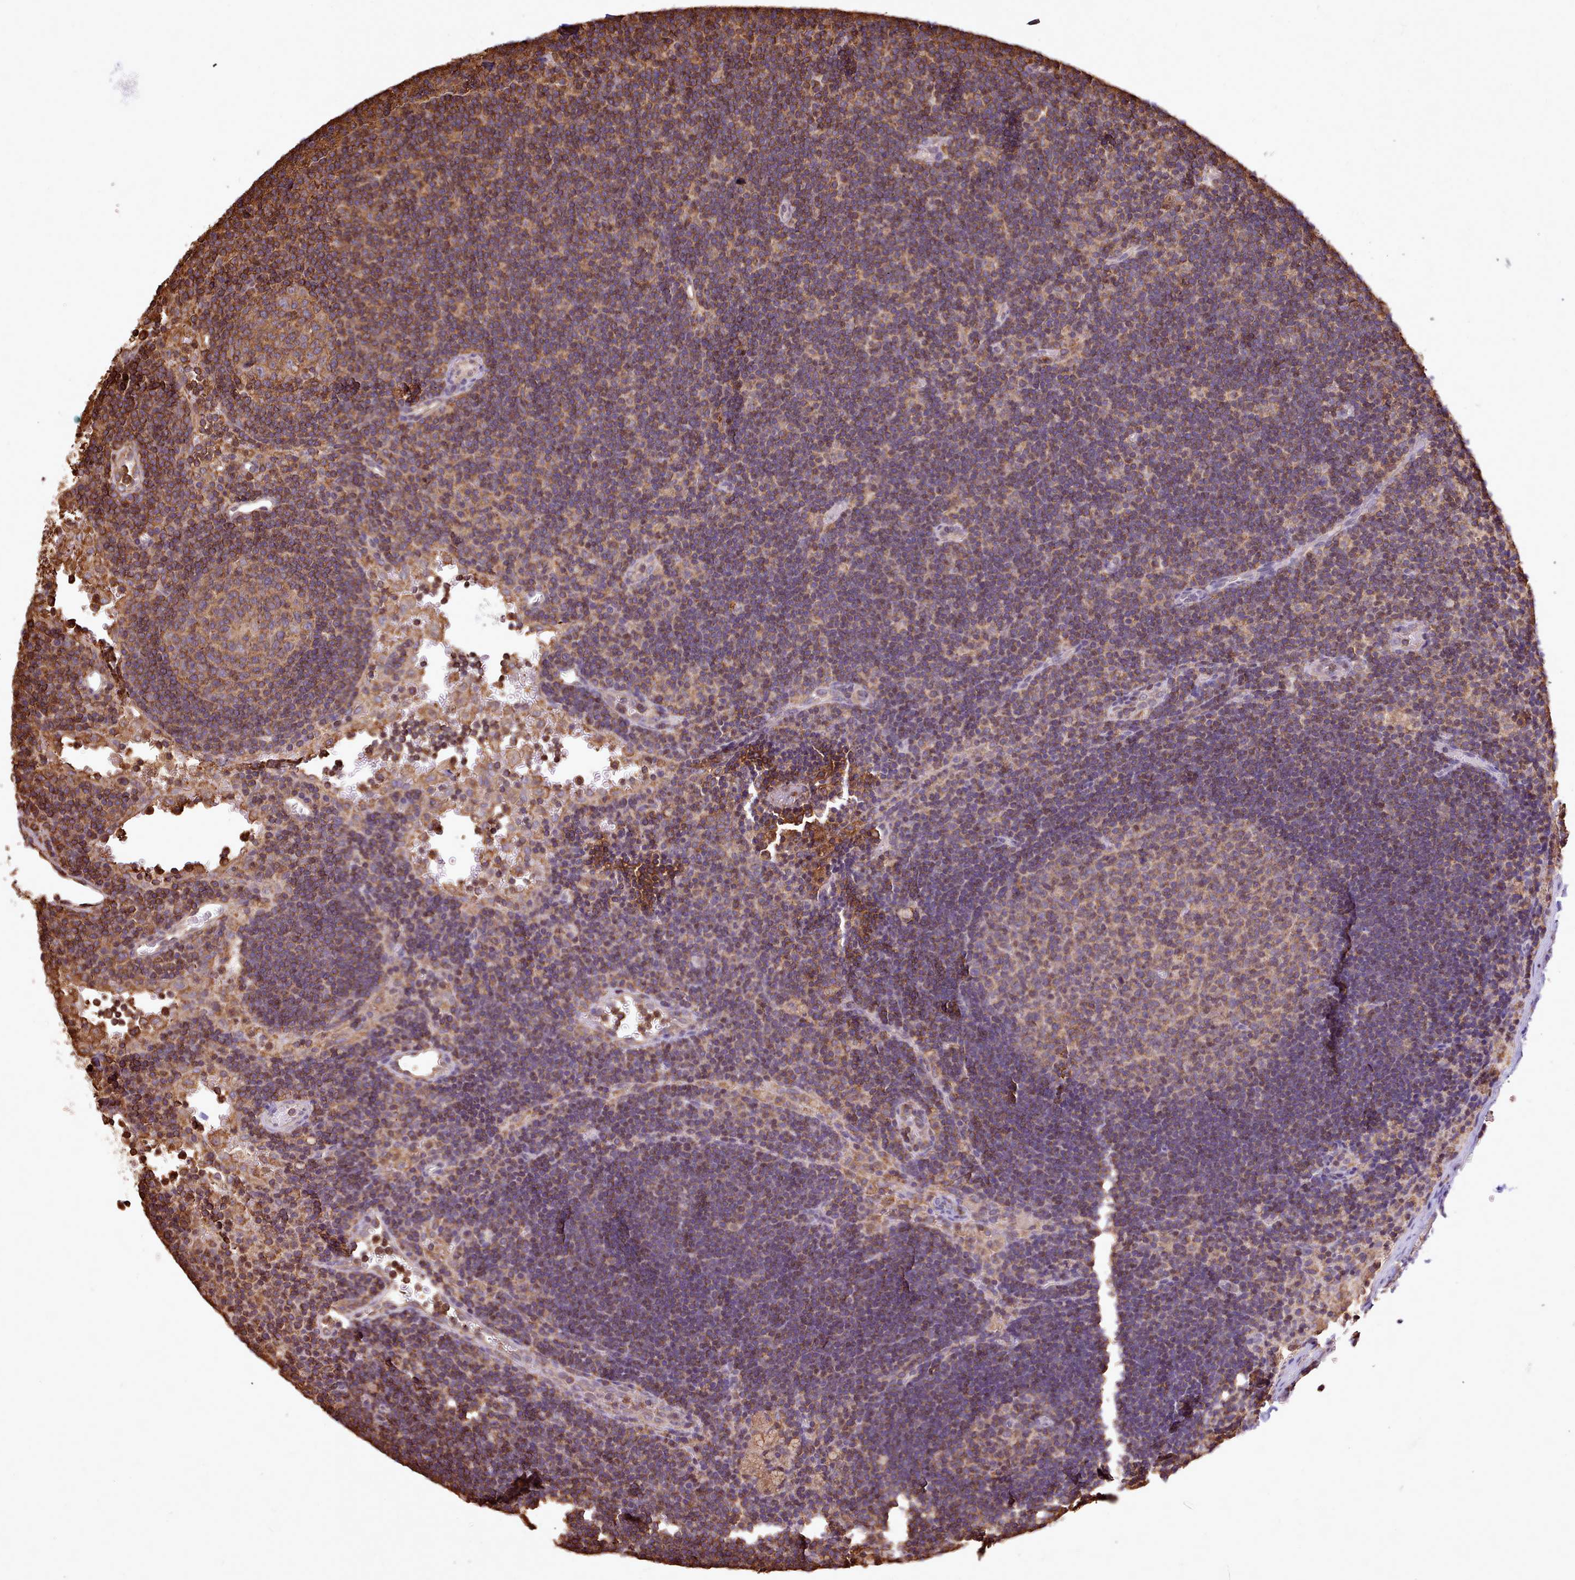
{"staining": {"intensity": "moderate", "quantity": ">75%", "location": "cytoplasmic/membranous"}, "tissue": "lymph node", "cell_type": "Germinal center cells", "image_type": "normal", "snomed": [{"axis": "morphology", "description": "Normal tissue, NOS"}, {"axis": "topography", "description": "Lymph node"}], "caption": "Protein expression analysis of unremarkable lymph node reveals moderate cytoplasmic/membranous positivity in about >75% of germinal center cells.", "gene": "CAPZA1", "patient": {"sex": "male", "age": 62}}